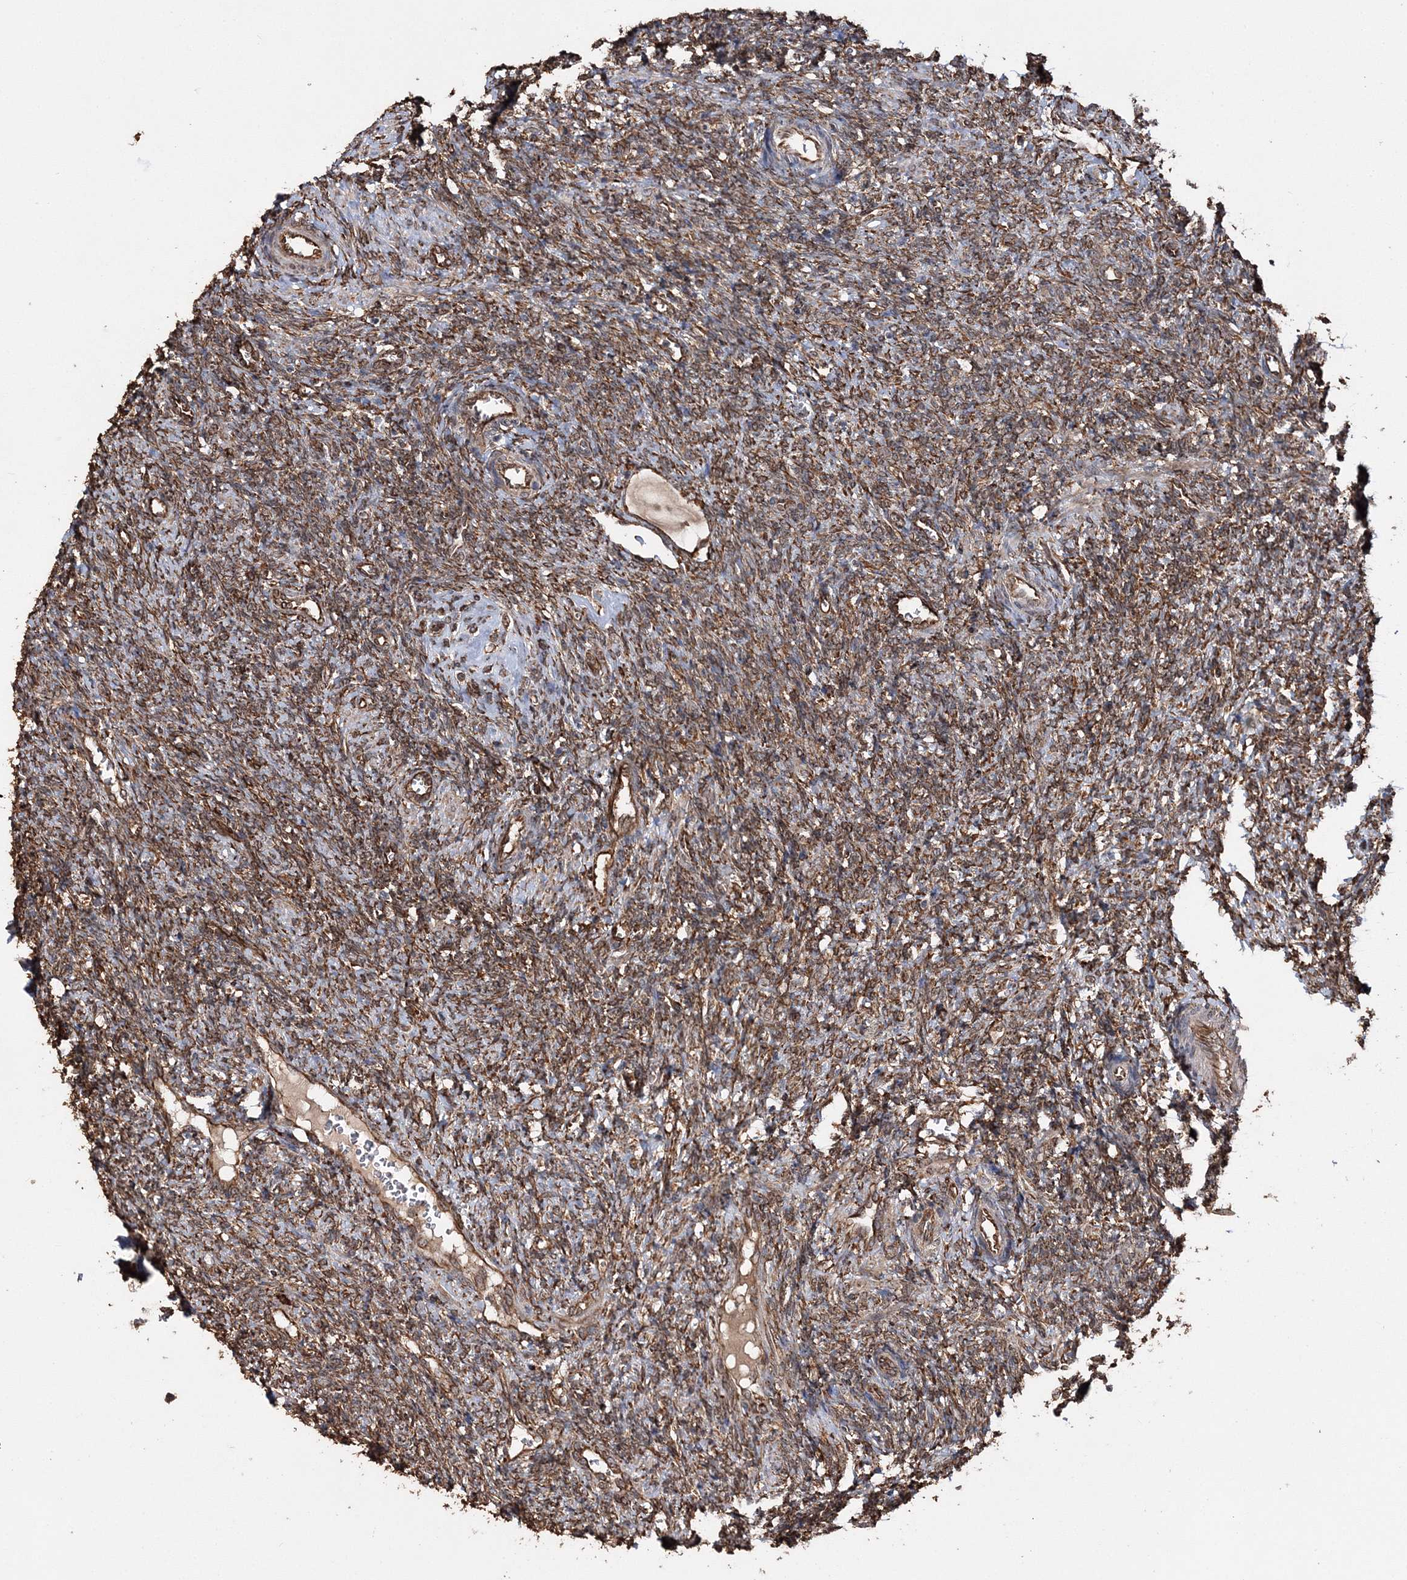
{"staining": {"intensity": "strong", "quantity": ">75%", "location": "cytoplasmic/membranous"}, "tissue": "ovary", "cell_type": "Follicle cells", "image_type": "normal", "snomed": [{"axis": "morphology", "description": "Normal tissue, NOS"}, {"axis": "topography", "description": "Ovary"}], "caption": "A high amount of strong cytoplasmic/membranous expression is appreciated in about >75% of follicle cells in benign ovary.", "gene": "SCRN3", "patient": {"sex": "female", "age": 41}}